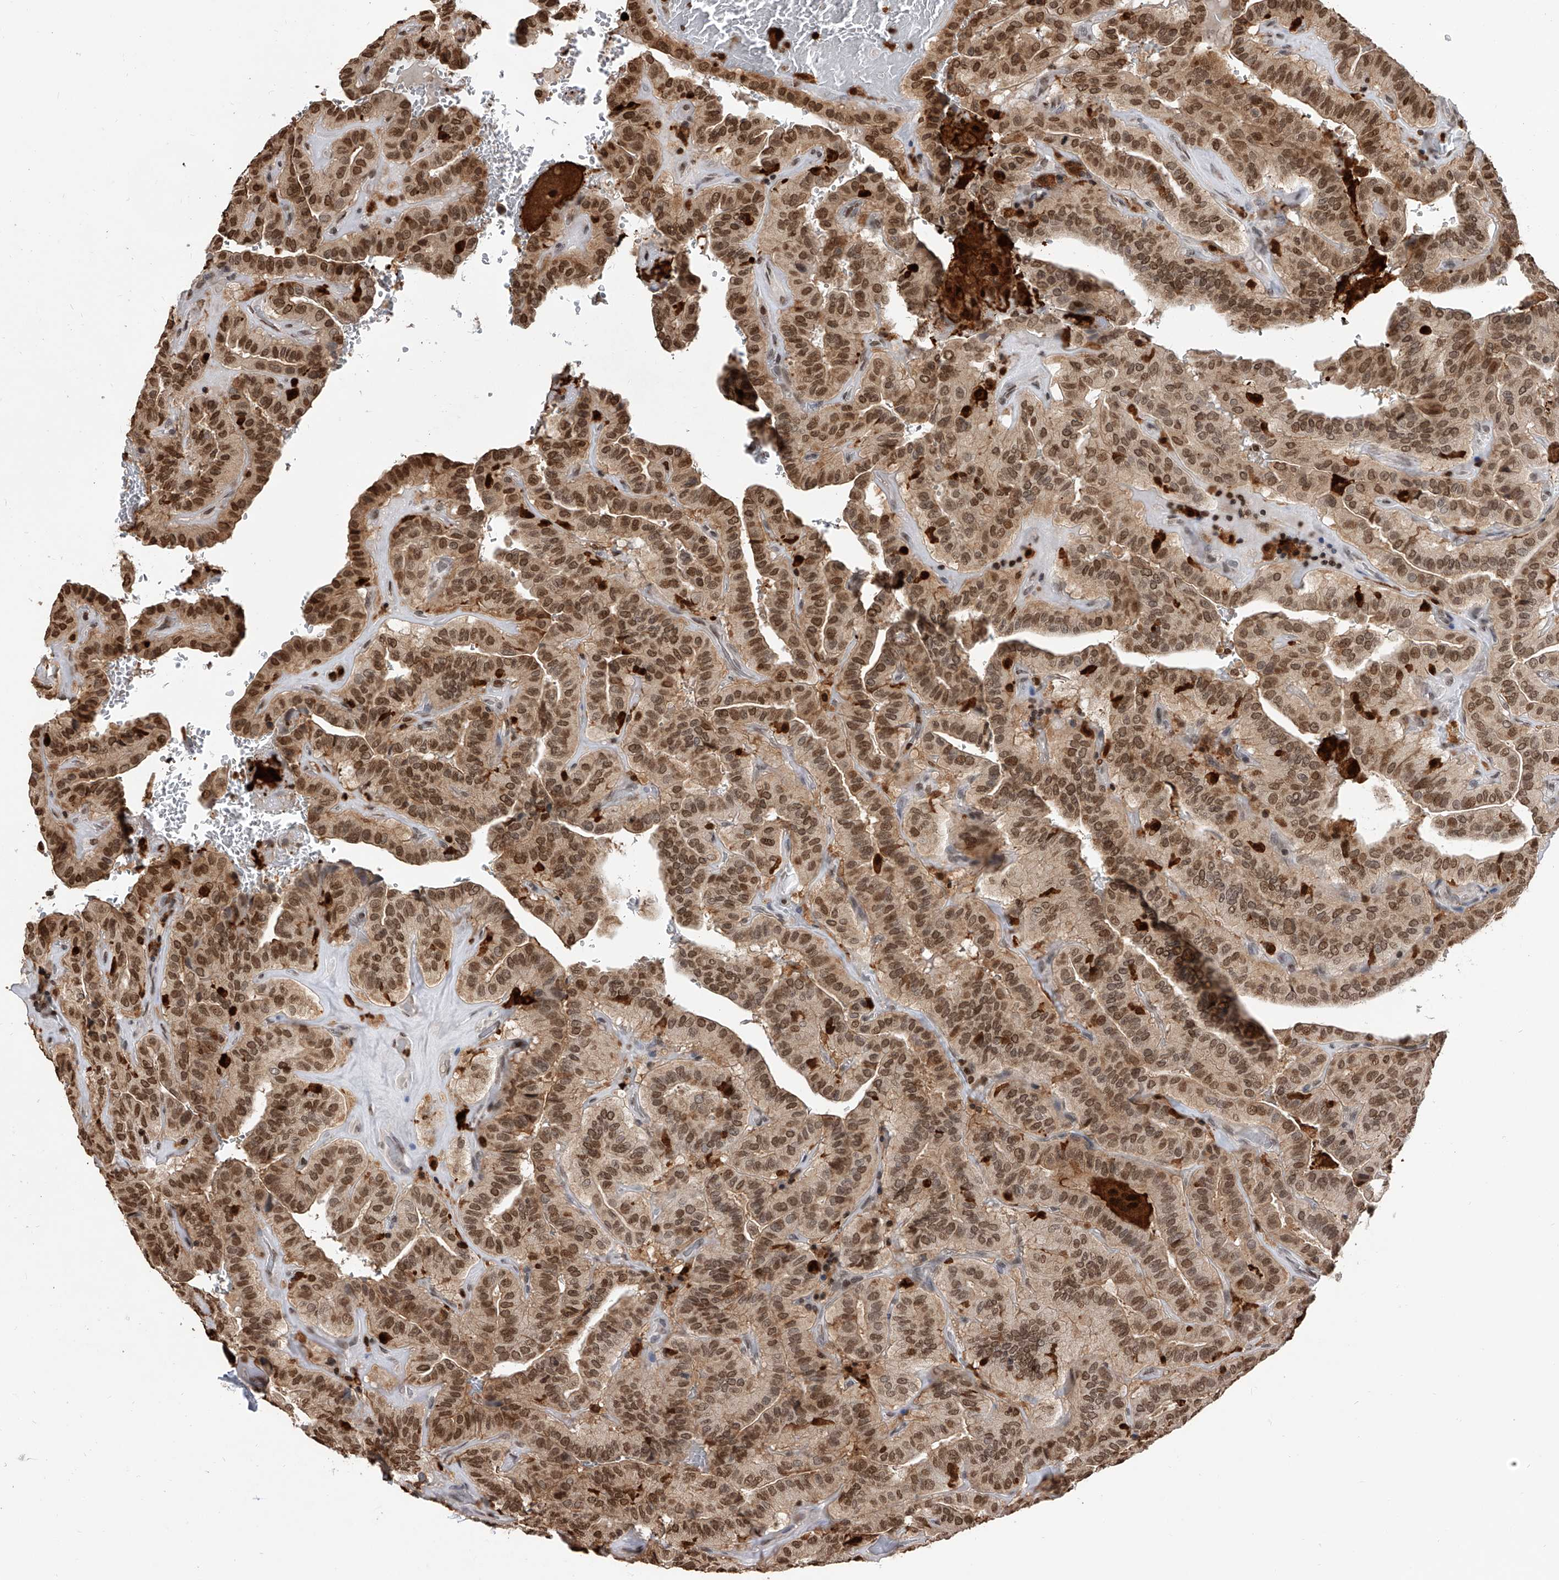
{"staining": {"intensity": "moderate", "quantity": ">75%", "location": "nuclear"}, "tissue": "thyroid cancer", "cell_type": "Tumor cells", "image_type": "cancer", "snomed": [{"axis": "morphology", "description": "Papillary adenocarcinoma, NOS"}, {"axis": "topography", "description": "Thyroid gland"}], "caption": "Protein expression analysis of human thyroid cancer reveals moderate nuclear positivity in approximately >75% of tumor cells. (DAB = brown stain, brightfield microscopy at high magnification).", "gene": "CFAP410", "patient": {"sex": "male", "age": 77}}